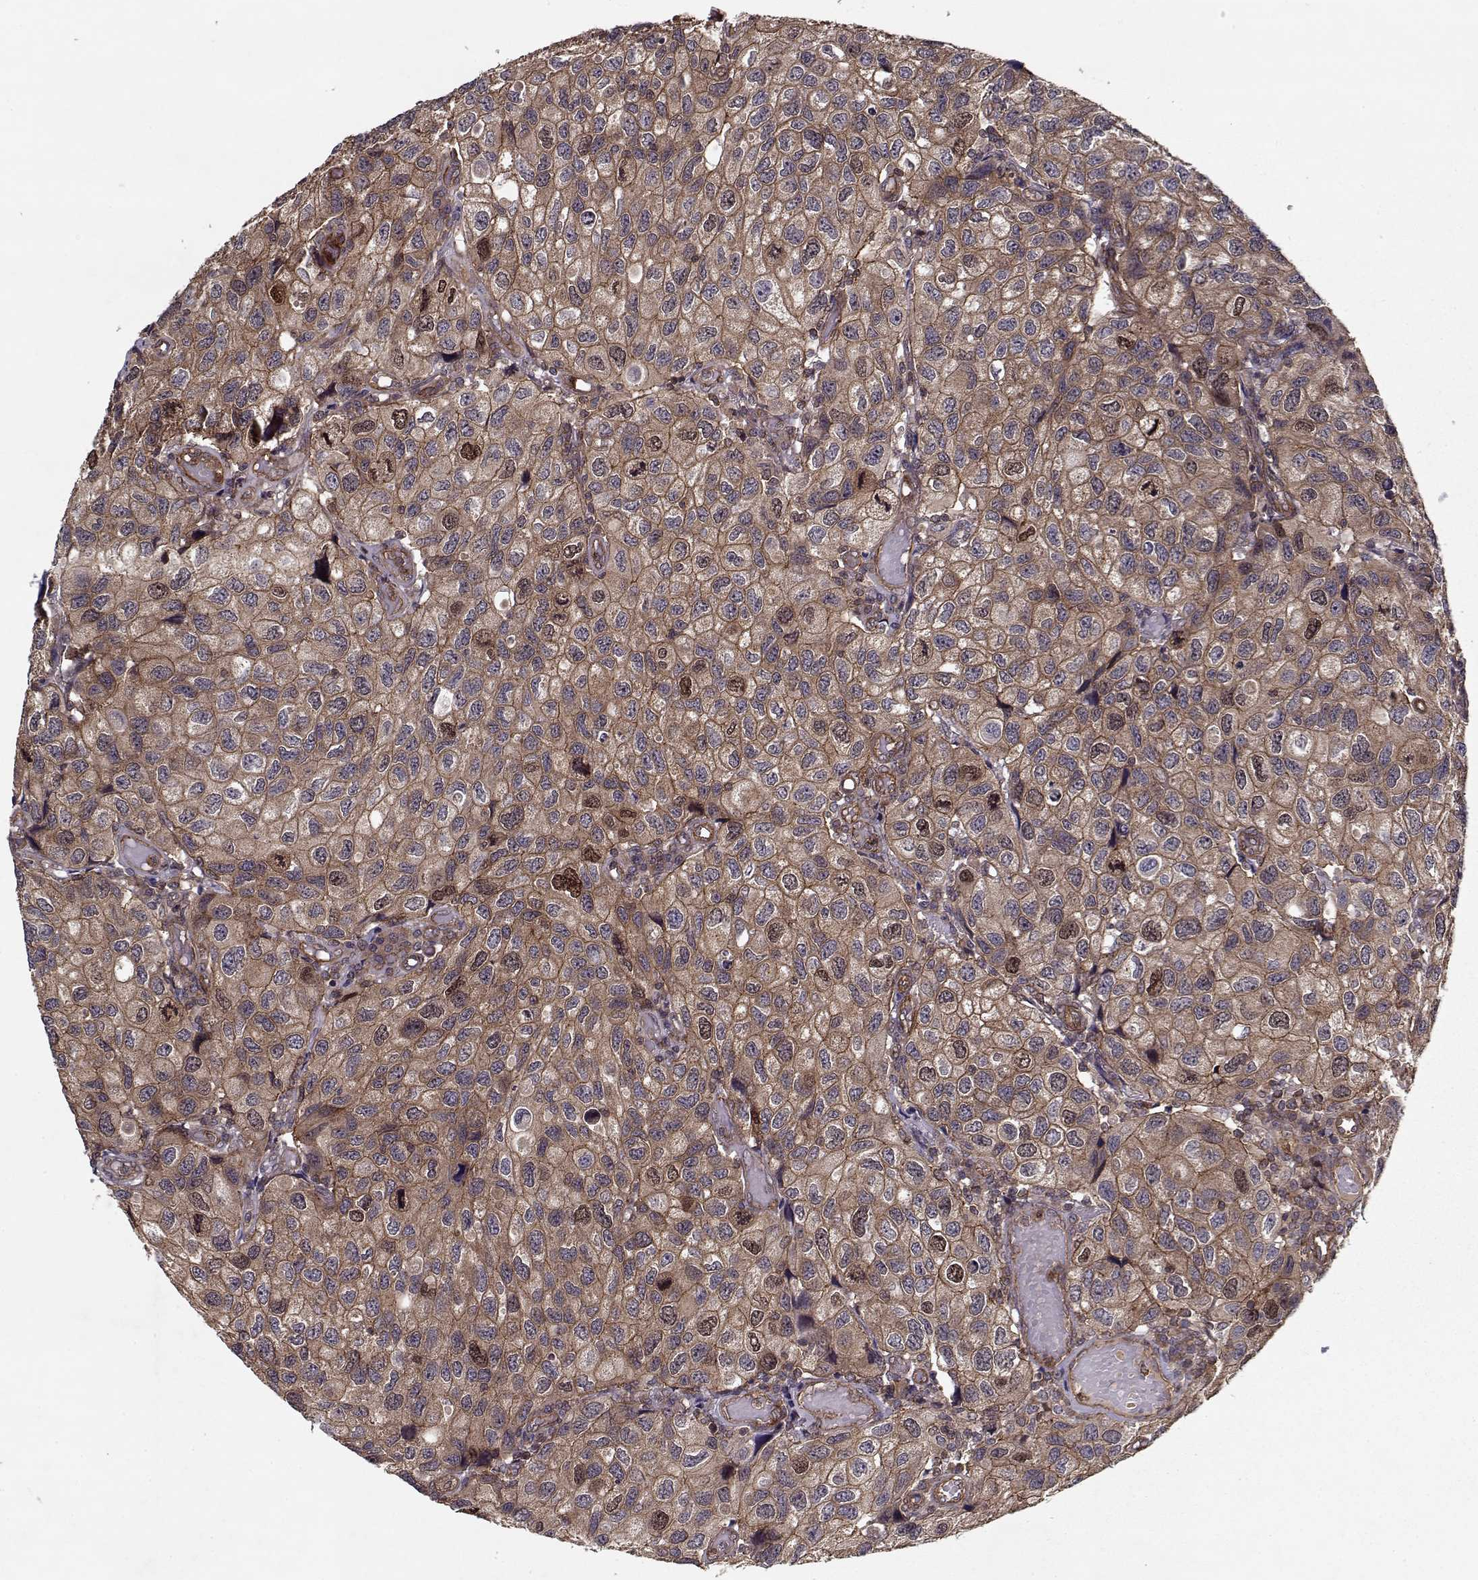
{"staining": {"intensity": "moderate", "quantity": ">75%", "location": "cytoplasmic/membranous"}, "tissue": "urothelial cancer", "cell_type": "Tumor cells", "image_type": "cancer", "snomed": [{"axis": "morphology", "description": "Urothelial carcinoma, High grade"}, {"axis": "topography", "description": "Urinary bladder"}], "caption": "DAB (3,3'-diaminobenzidine) immunohistochemical staining of urothelial carcinoma (high-grade) shows moderate cytoplasmic/membranous protein positivity in approximately >75% of tumor cells.", "gene": "PPP1R12A", "patient": {"sex": "male", "age": 79}}